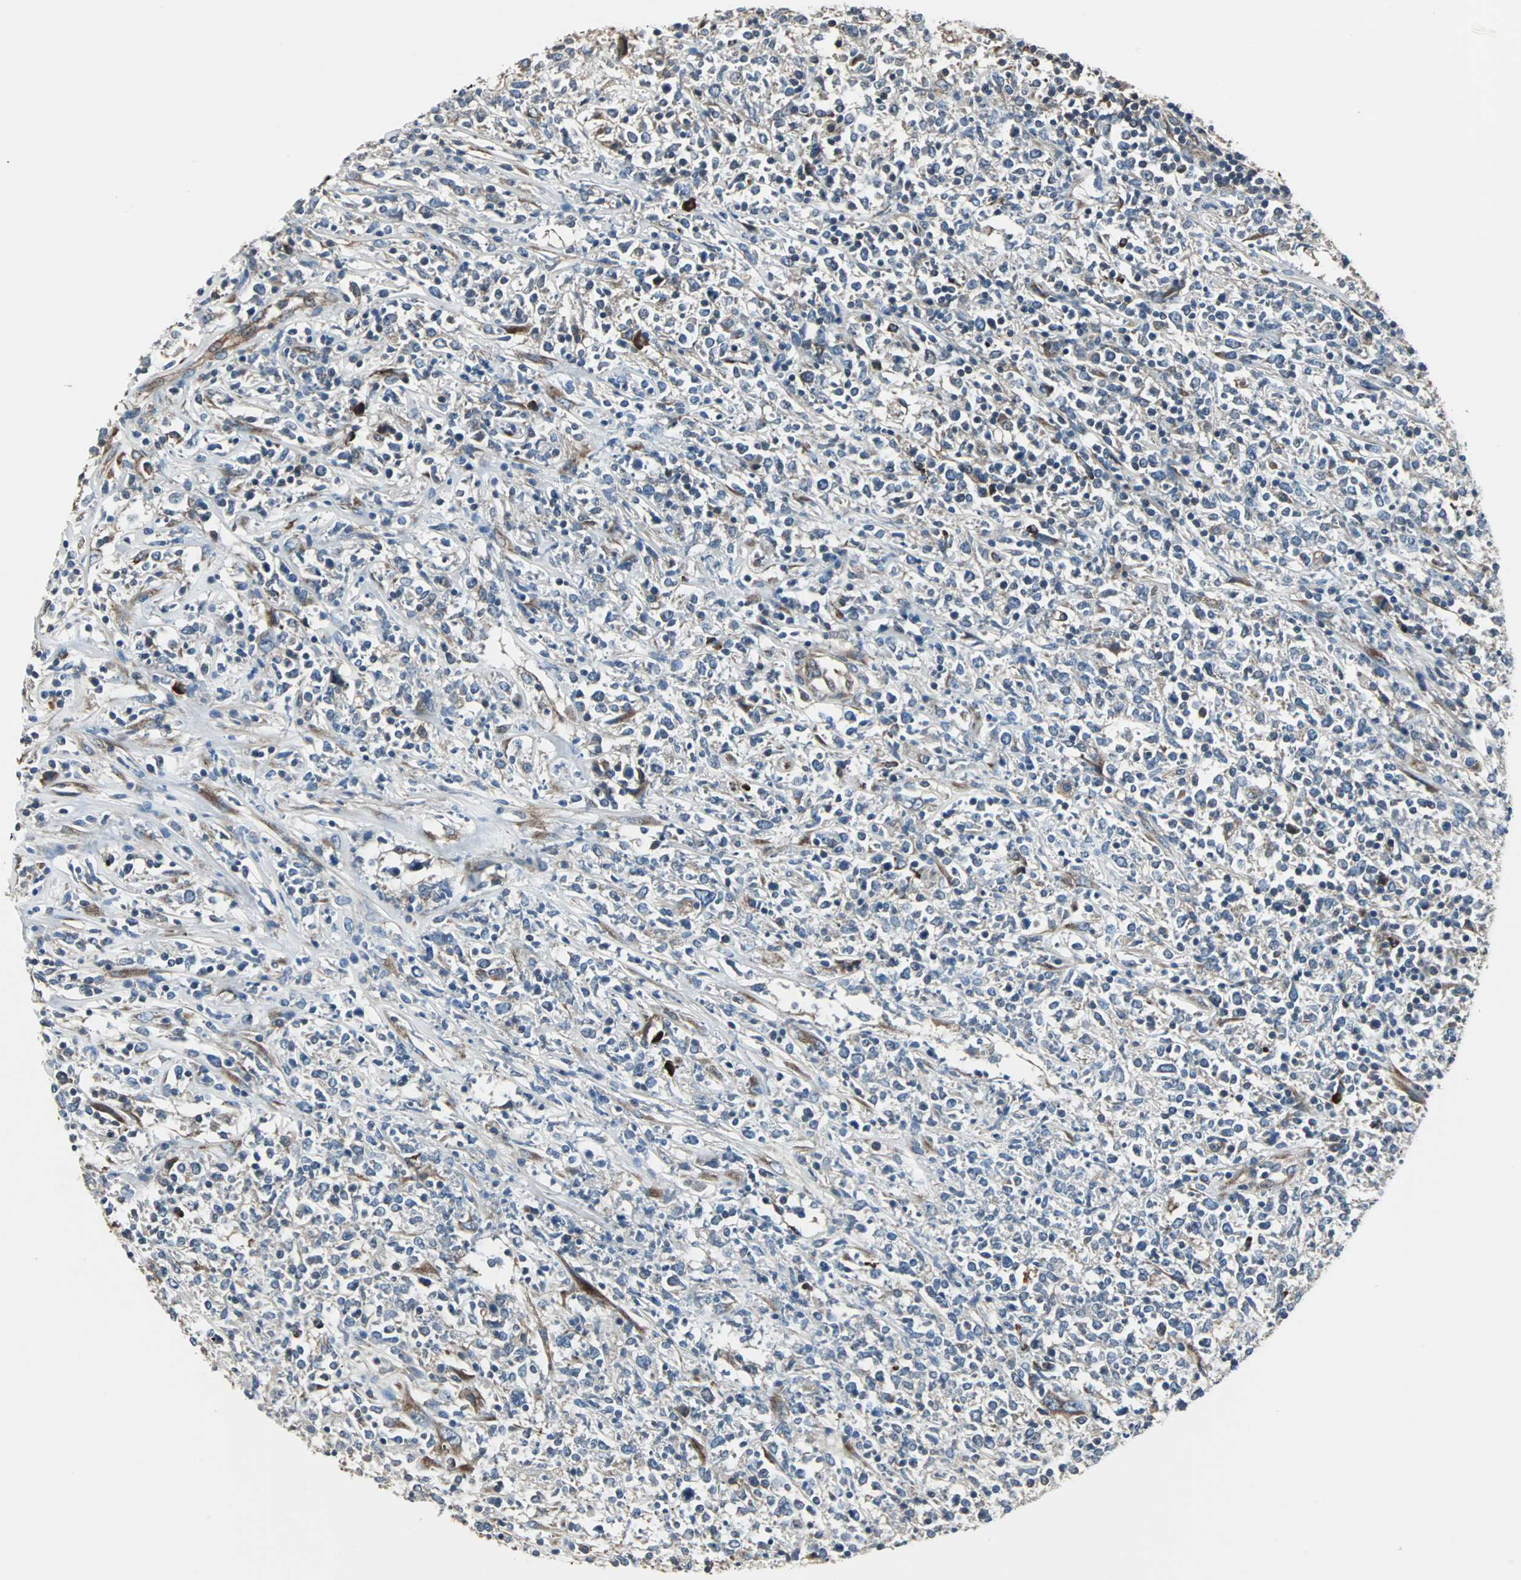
{"staining": {"intensity": "negative", "quantity": "none", "location": "none"}, "tissue": "lymphoma", "cell_type": "Tumor cells", "image_type": "cancer", "snomed": [{"axis": "morphology", "description": "Malignant lymphoma, non-Hodgkin's type, High grade"}, {"axis": "topography", "description": "Lymph node"}], "caption": "A photomicrograph of high-grade malignant lymphoma, non-Hodgkin's type stained for a protein demonstrates no brown staining in tumor cells. (Brightfield microscopy of DAB immunohistochemistry at high magnification).", "gene": "CHP1", "patient": {"sex": "female", "age": 84}}